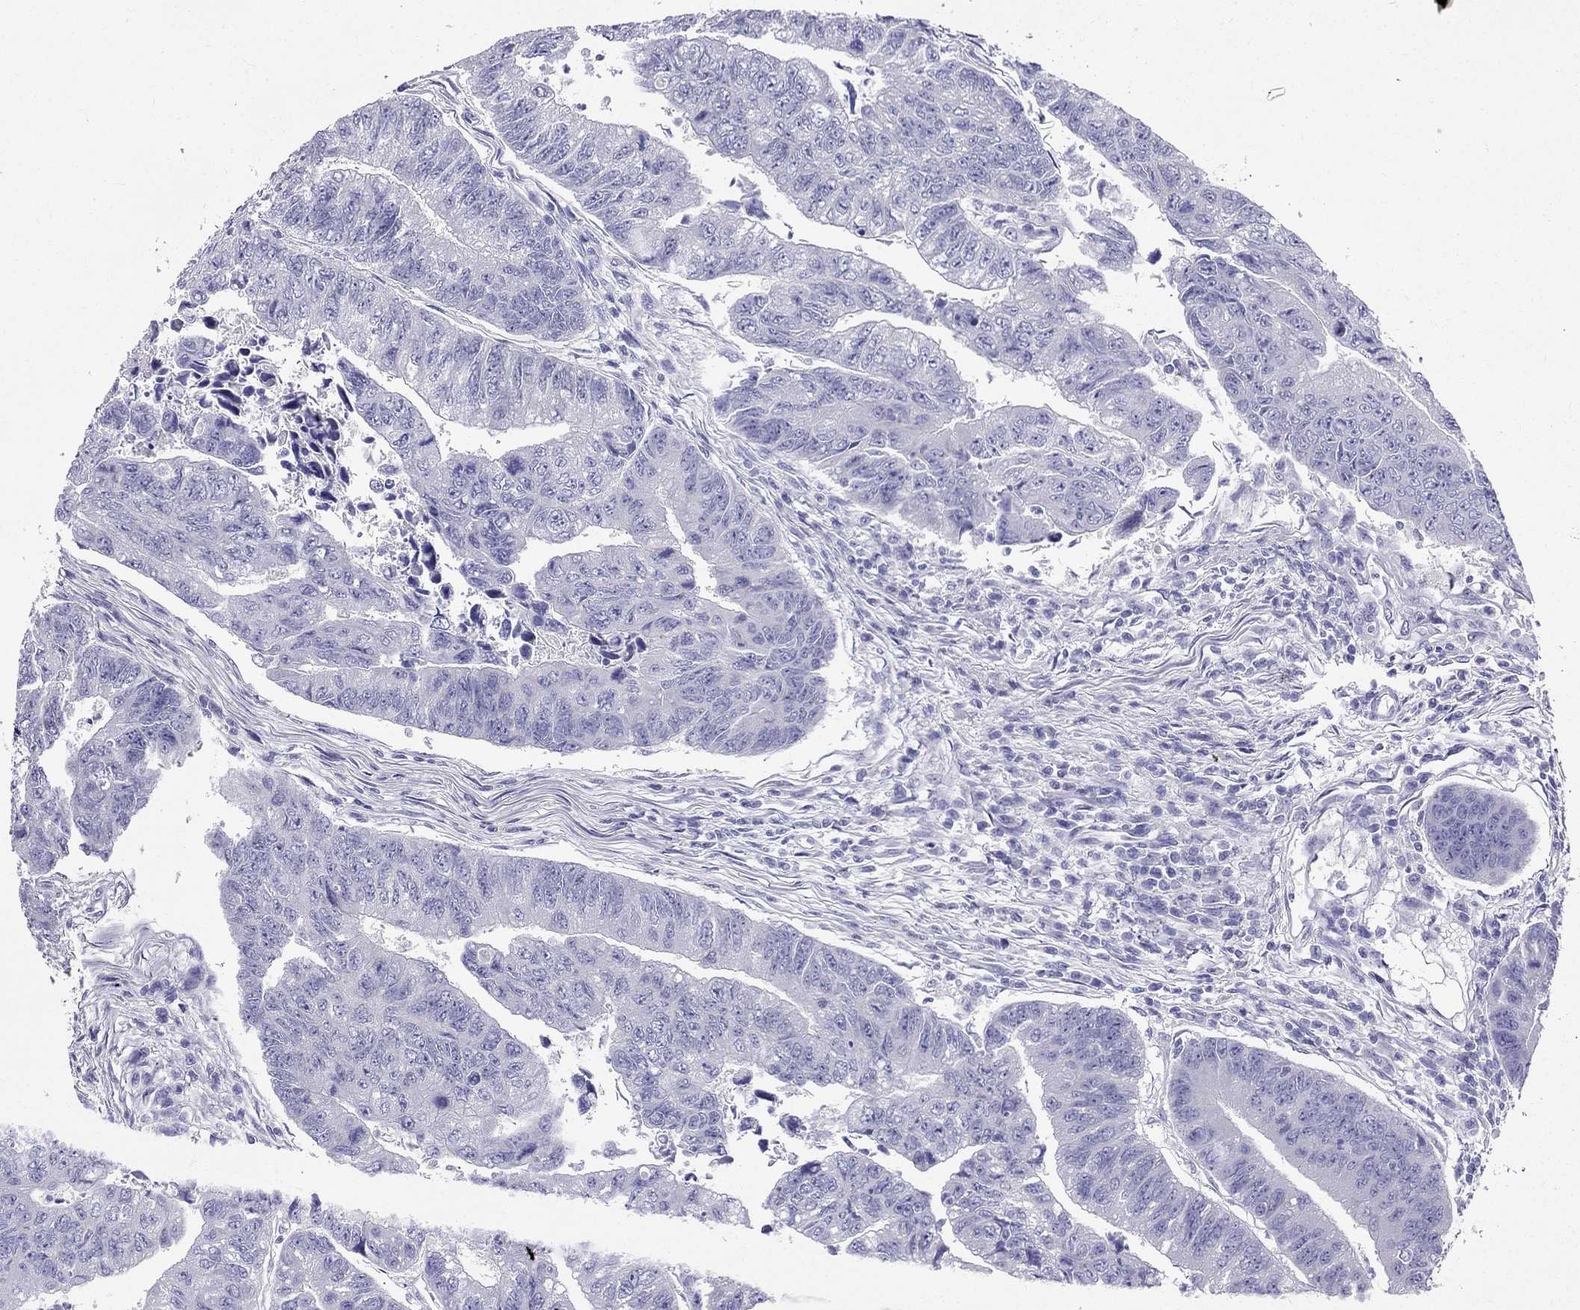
{"staining": {"intensity": "negative", "quantity": "none", "location": "none"}, "tissue": "colorectal cancer", "cell_type": "Tumor cells", "image_type": "cancer", "snomed": [{"axis": "morphology", "description": "Adenocarcinoma, NOS"}, {"axis": "topography", "description": "Colon"}], "caption": "Immunohistochemical staining of human adenocarcinoma (colorectal) demonstrates no significant positivity in tumor cells.", "gene": "ZNF541", "patient": {"sex": "female", "age": 65}}